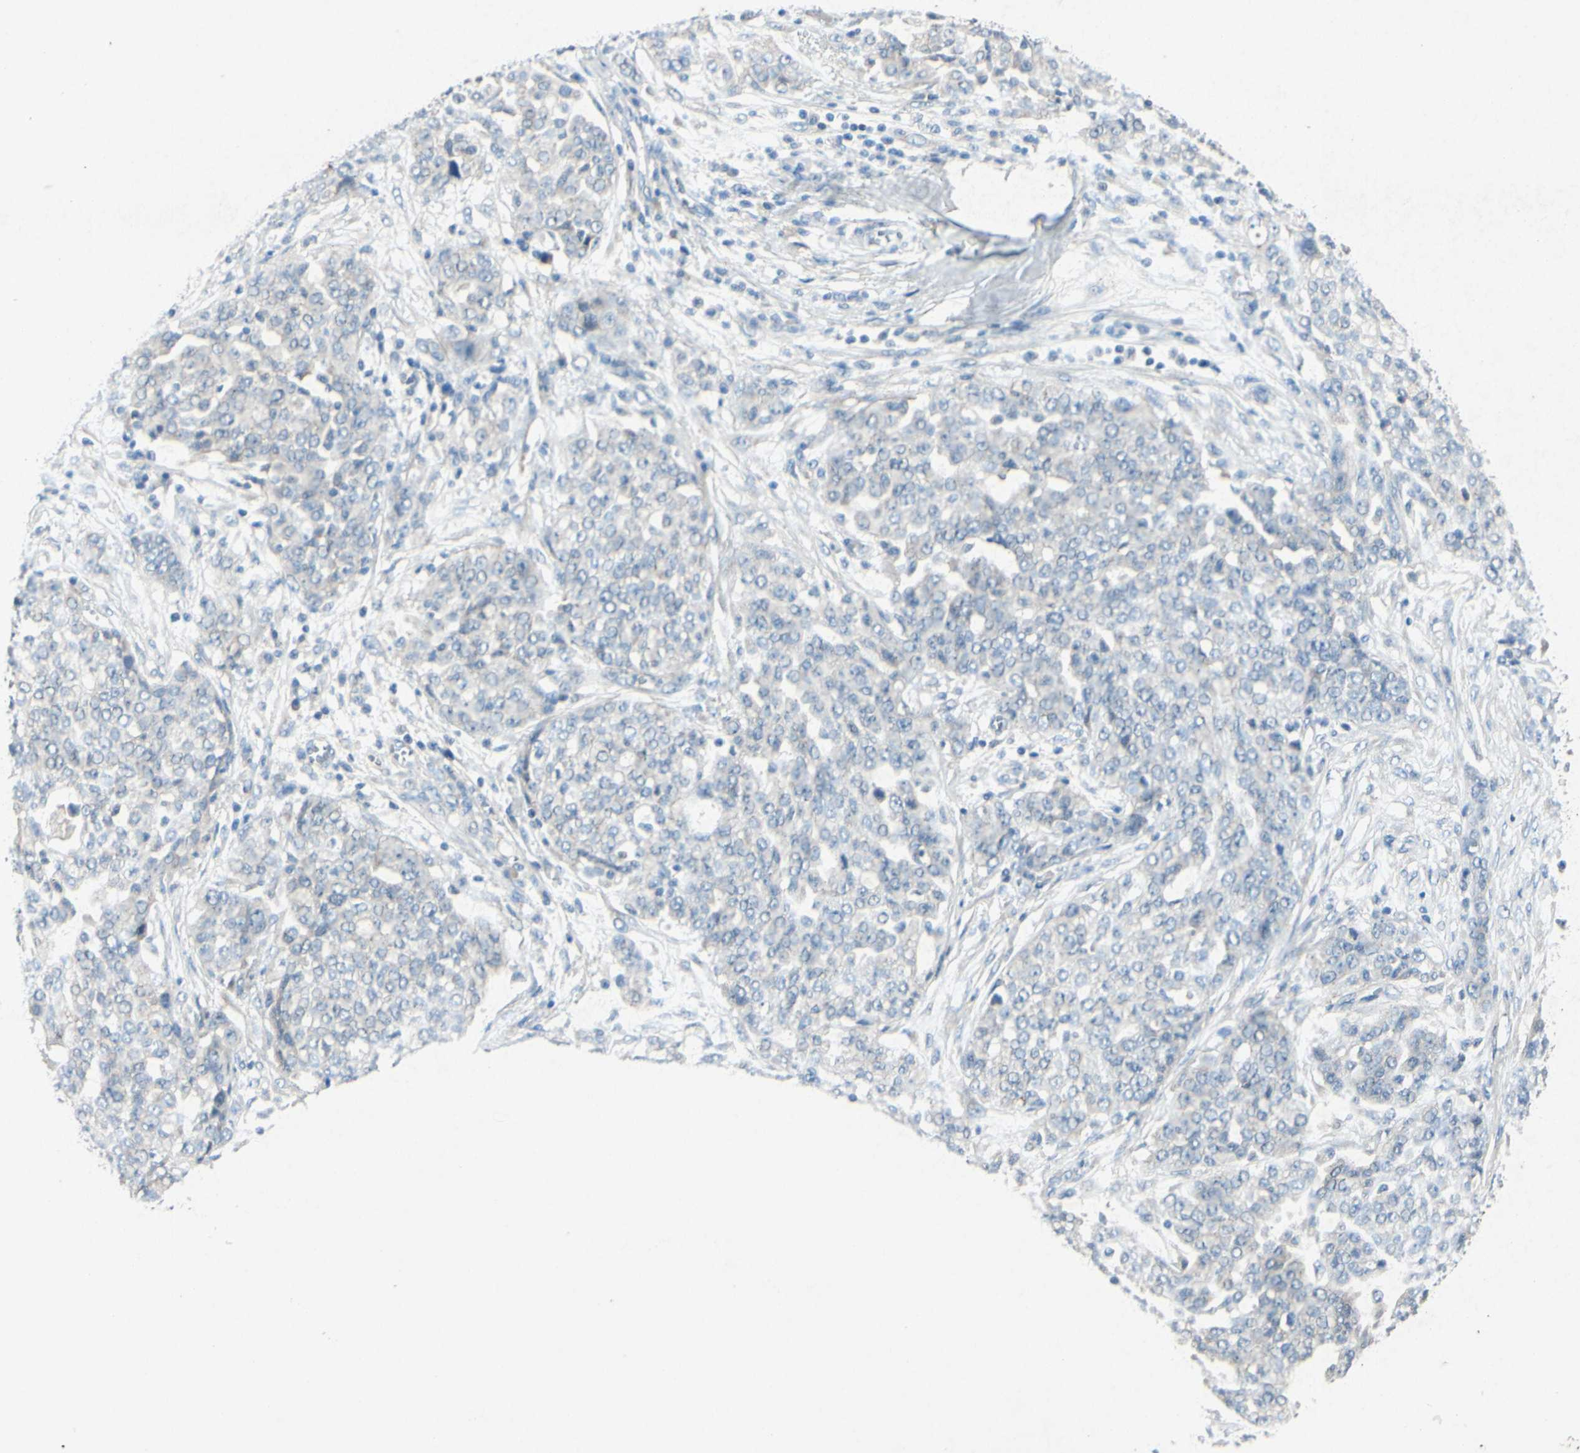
{"staining": {"intensity": "negative", "quantity": "none", "location": "none"}, "tissue": "ovarian cancer", "cell_type": "Tumor cells", "image_type": "cancer", "snomed": [{"axis": "morphology", "description": "Cystadenocarcinoma, serous, NOS"}, {"axis": "topography", "description": "Soft tissue"}, {"axis": "topography", "description": "Ovary"}], "caption": "Ovarian serous cystadenocarcinoma was stained to show a protein in brown. There is no significant expression in tumor cells.", "gene": "SNAP91", "patient": {"sex": "female", "age": 57}}